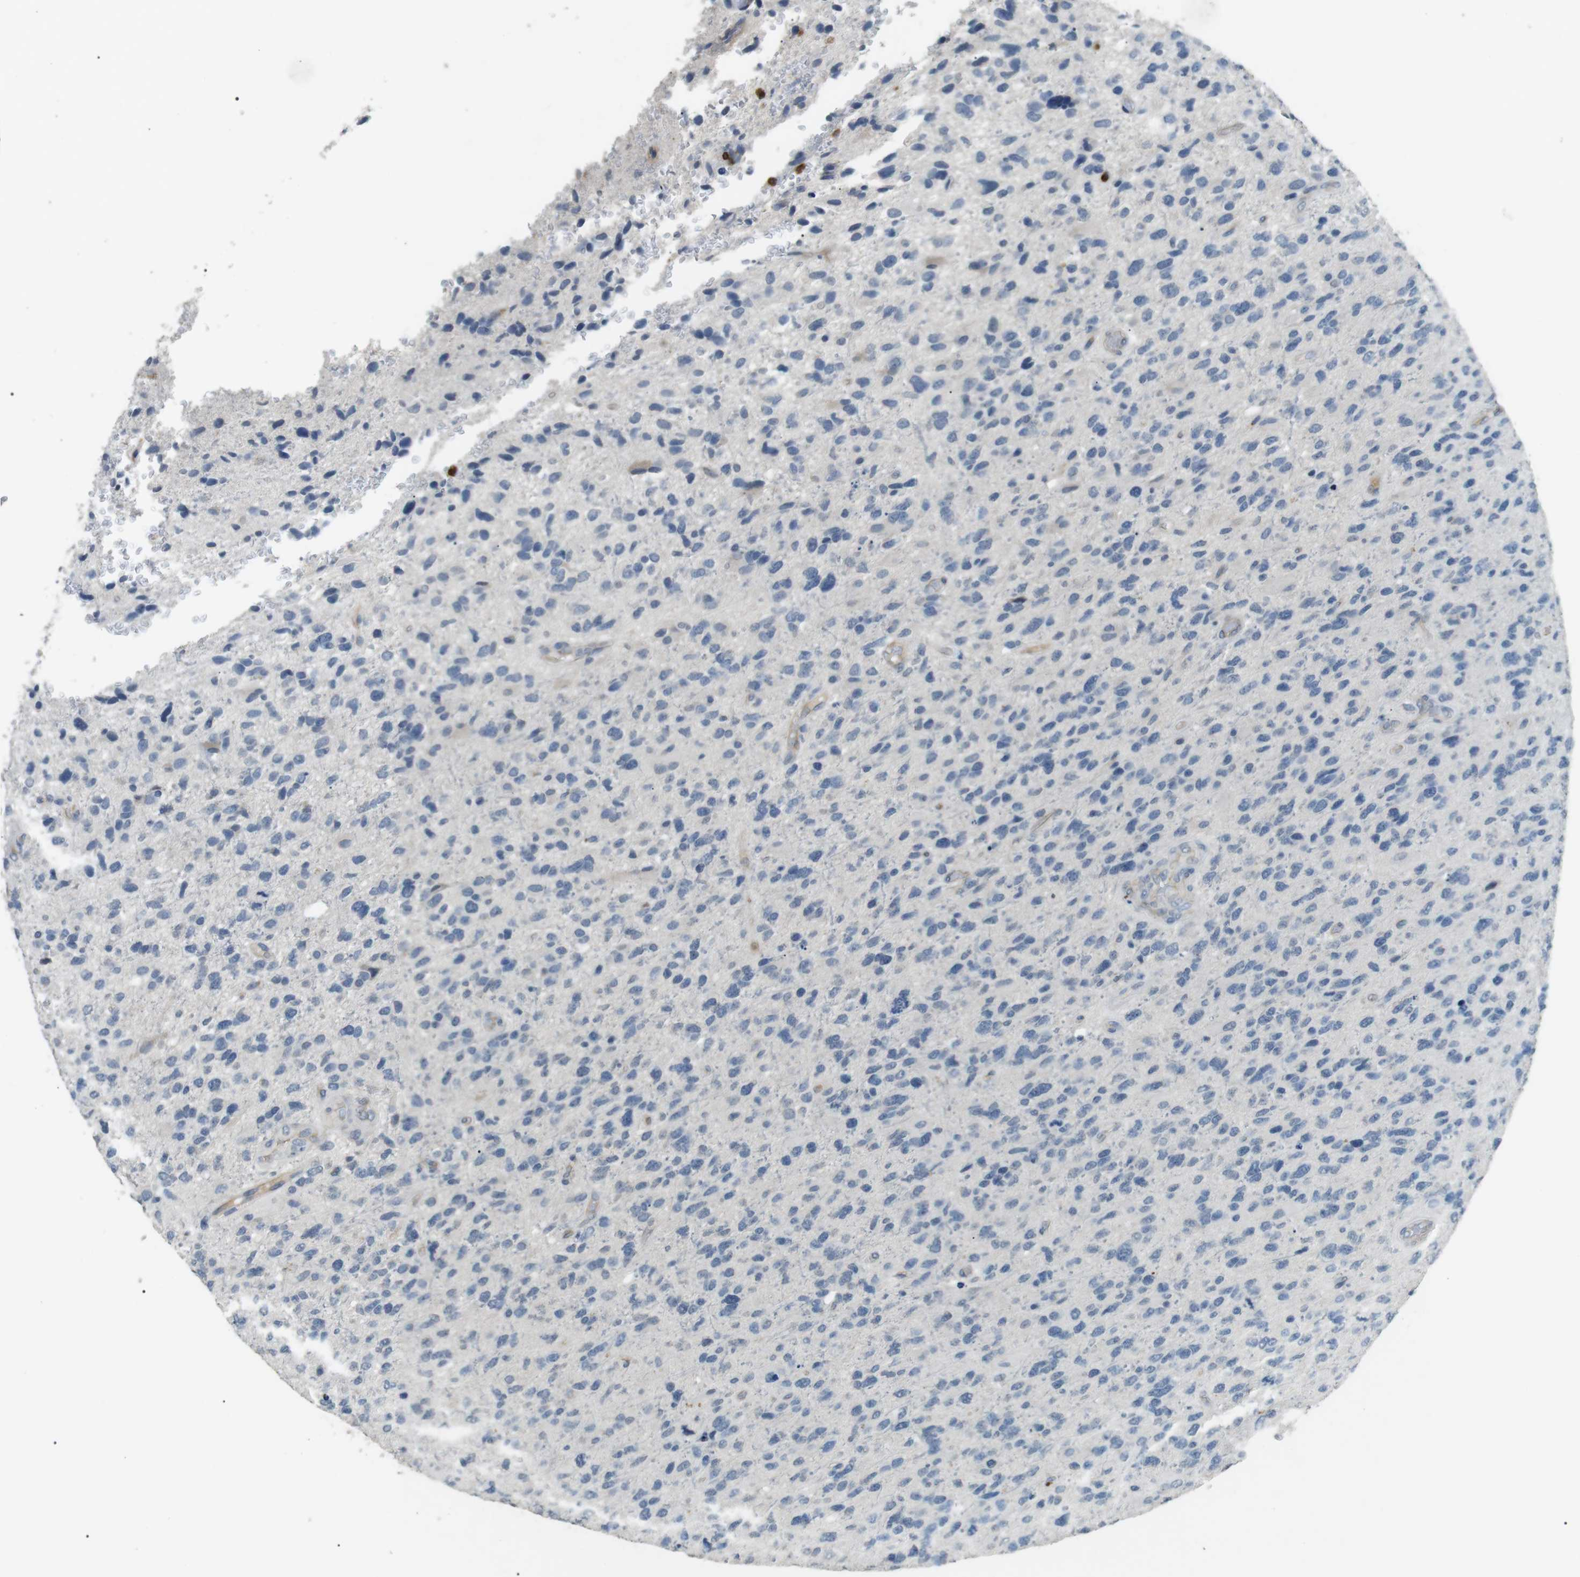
{"staining": {"intensity": "negative", "quantity": "none", "location": "none"}, "tissue": "glioma", "cell_type": "Tumor cells", "image_type": "cancer", "snomed": [{"axis": "morphology", "description": "Glioma, malignant, High grade"}, {"axis": "topography", "description": "Brain"}], "caption": "There is no significant staining in tumor cells of high-grade glioma (malignant).", "gene": "GZMM", "patient": {"sex": "female", "age": 58}}